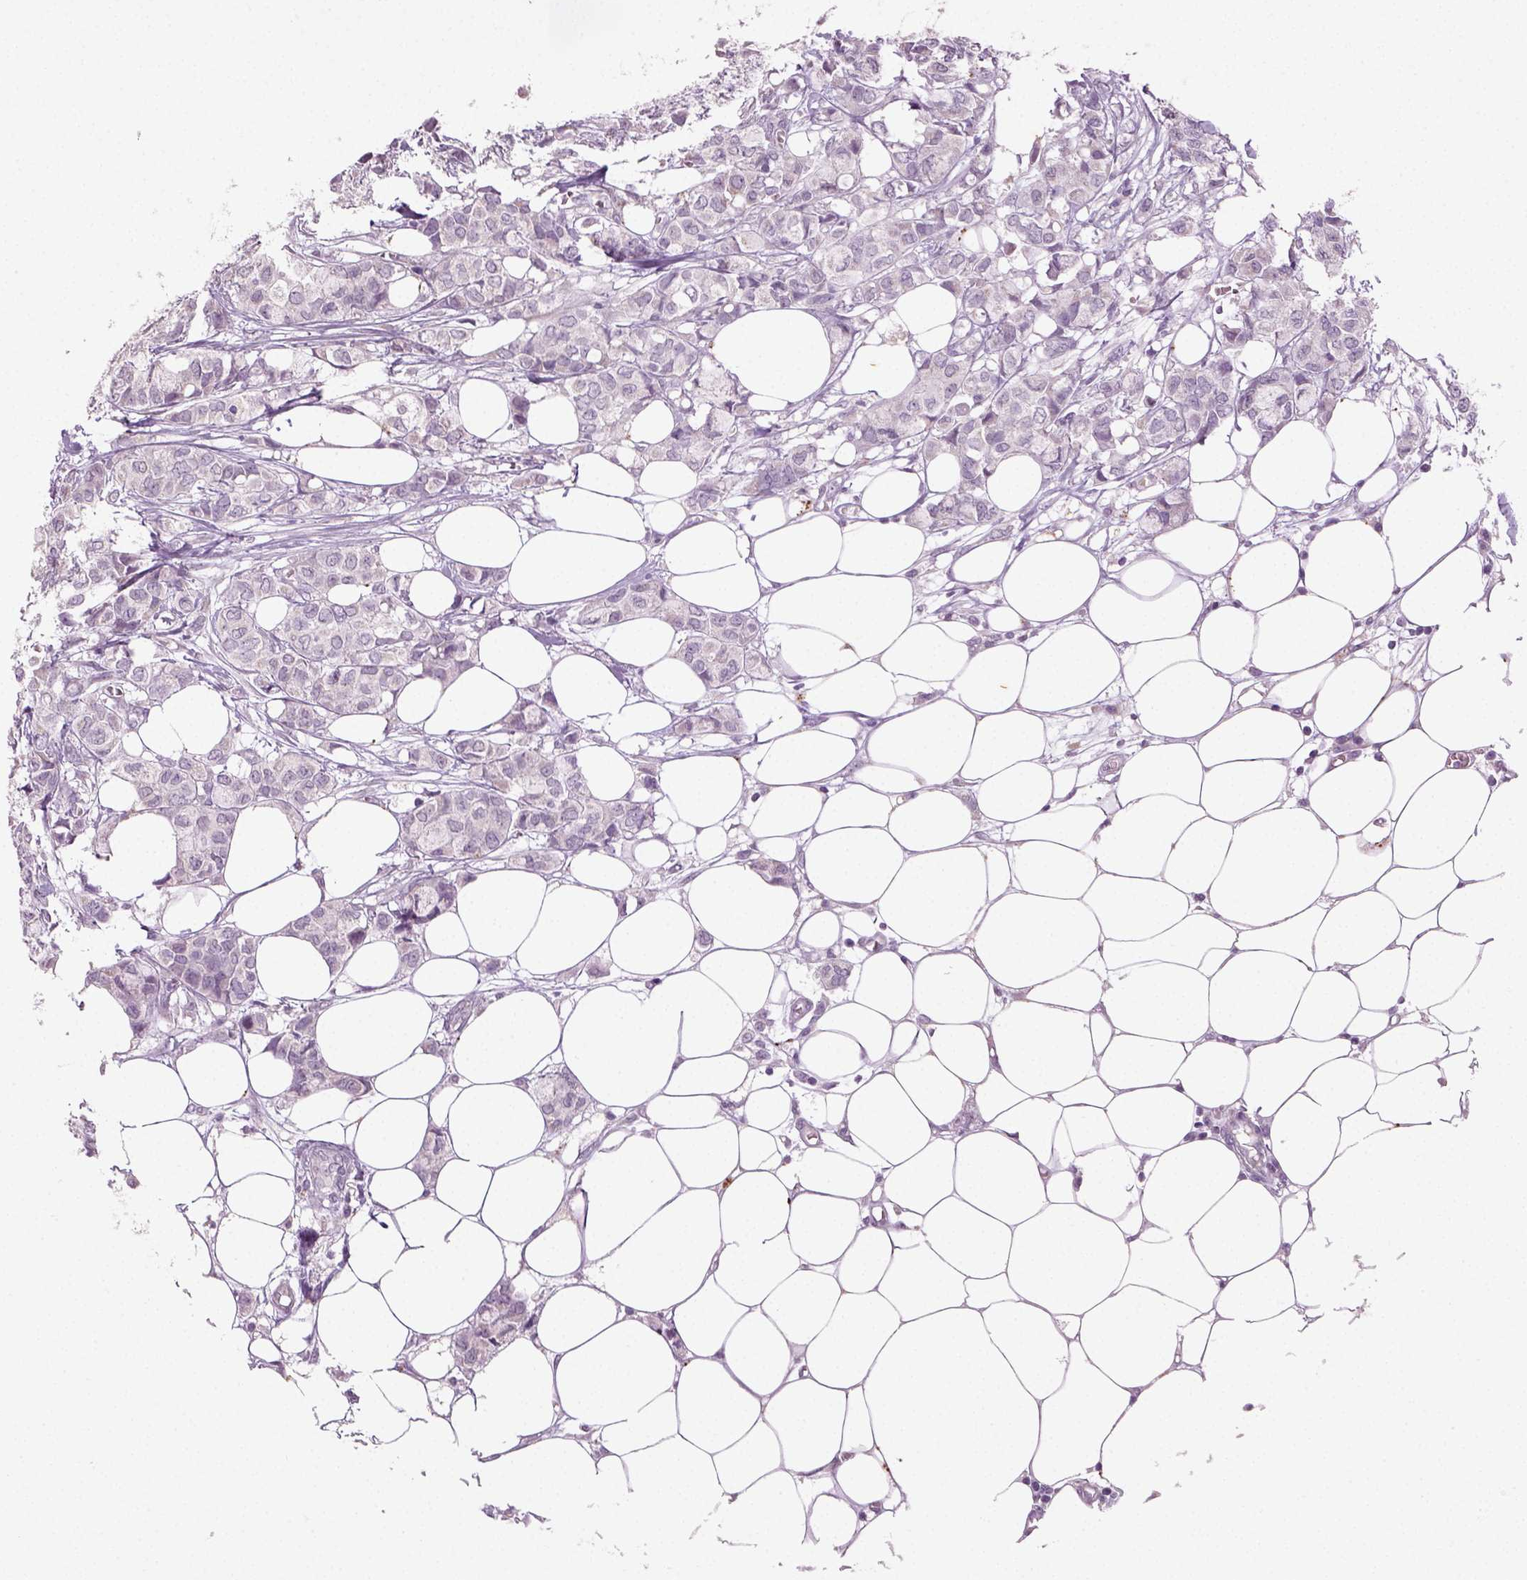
{"staining": {"intensity": "negative", "quantity": "none", "location": "none"}, "tissue": "breast cancer", "cell_type": "Tumor cells", "image_type": "cancer", "snomed": [{"axis": "morphology", "description": "Duct carcinoma"}, {"axis": "topography", "description": "Breast"}], "caption": "An immunohistochemistry (IHC) micrograph of breast cancer (infiltrating ductal carcinoma) is shown. There is no staining in tumor cells of breast cancer (infiltrating ductal carcinoma).", "gene": "SYNGAP1", "patient": {"sex": "female", "age": 85}}